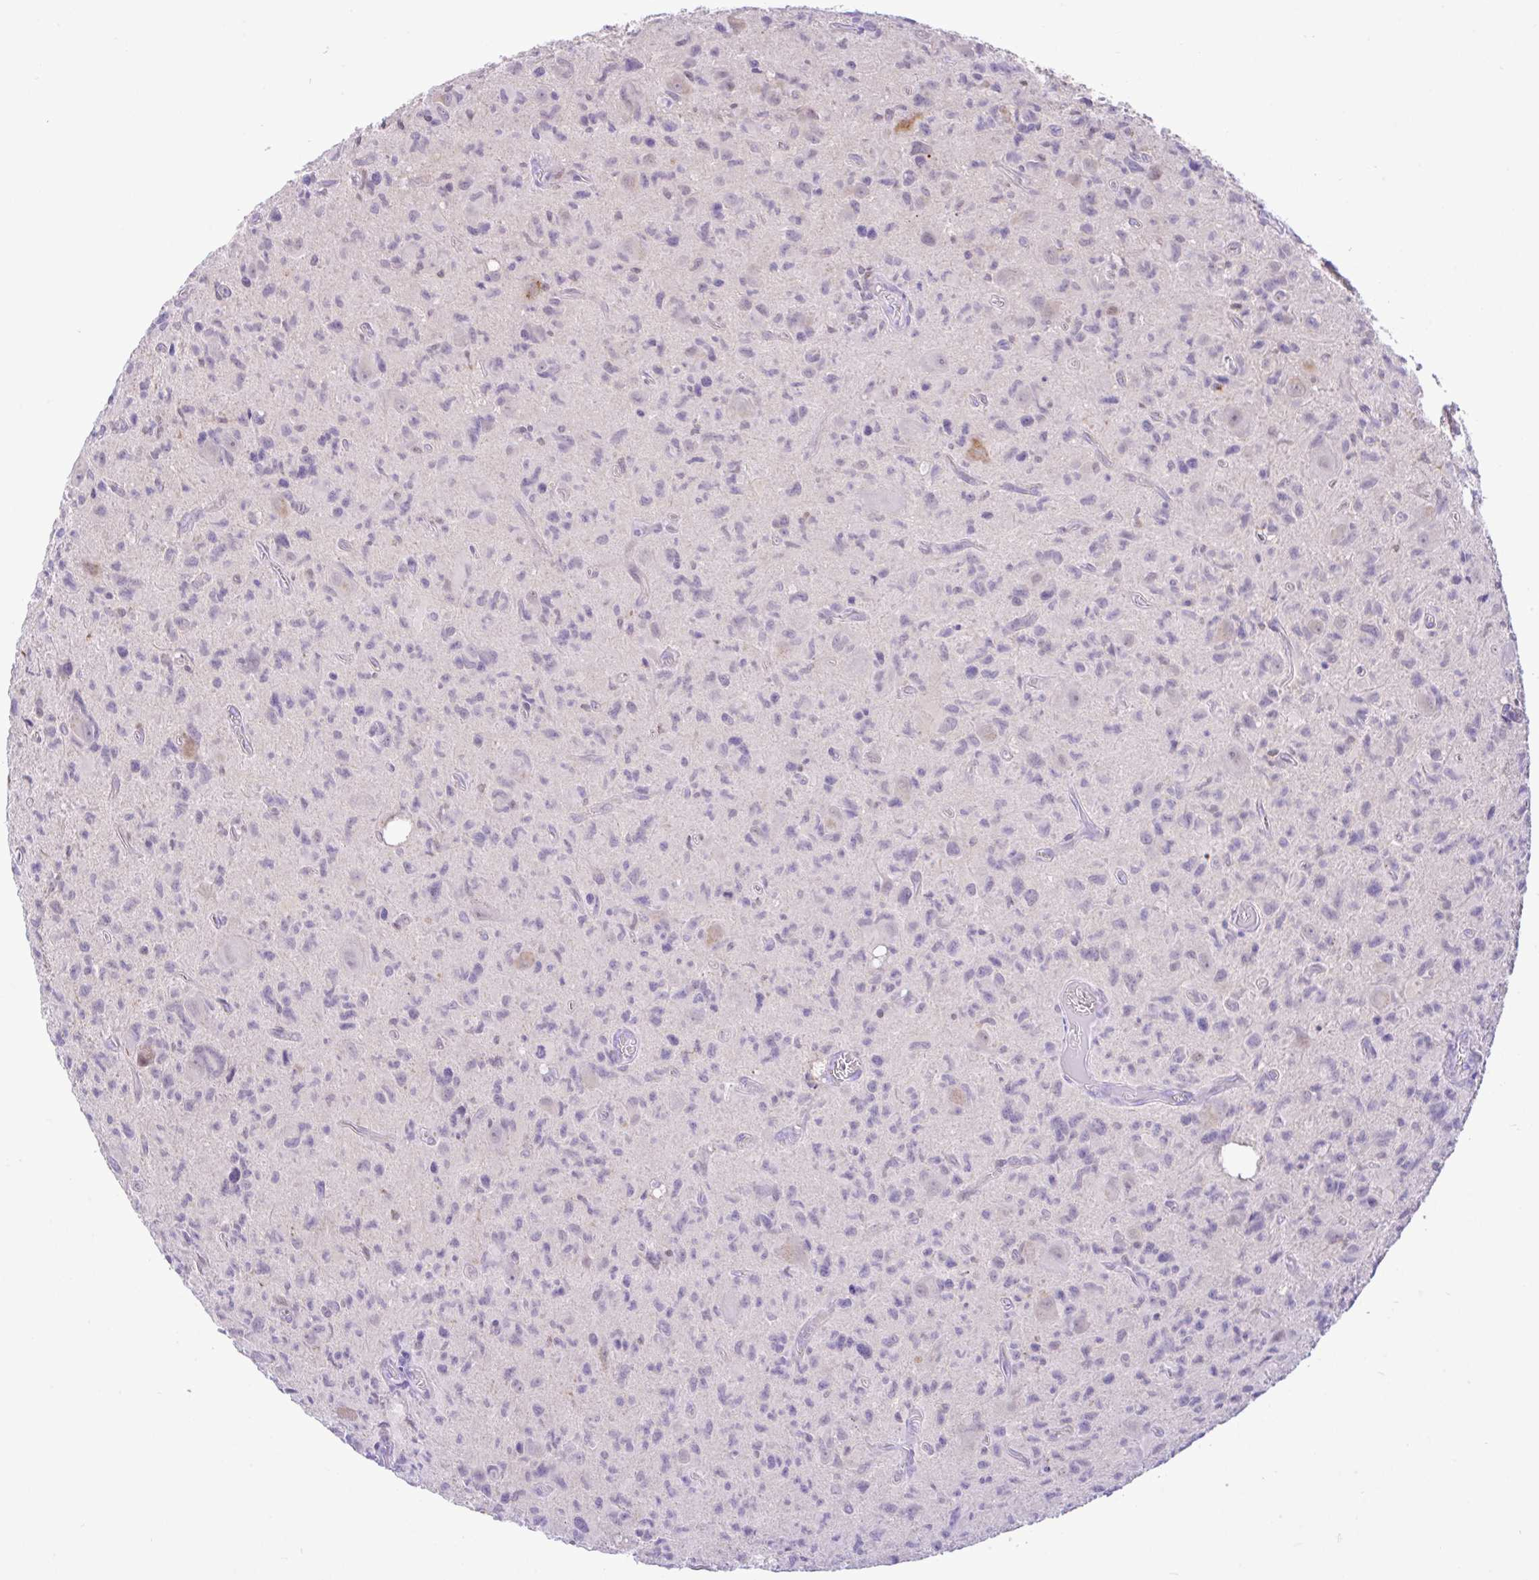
{"staining": {"intensity": "negative", "quantity": "none", "location": "none"}, "tissue": "glioma", "cell_type": "Tumor cells", "image_type": "cancer", "snomed": [{"axis": "morphology", "description": "Glioma, malignant, High grade"}, {"axis": "topography", "description": "Brain"}], "caption": "Malignant high-grade glioma was stained to show a protein in brown. There is no significant staining in tumor cells.", "gene": "ANO4", "patient": {"sex": "male", "age": 76}}